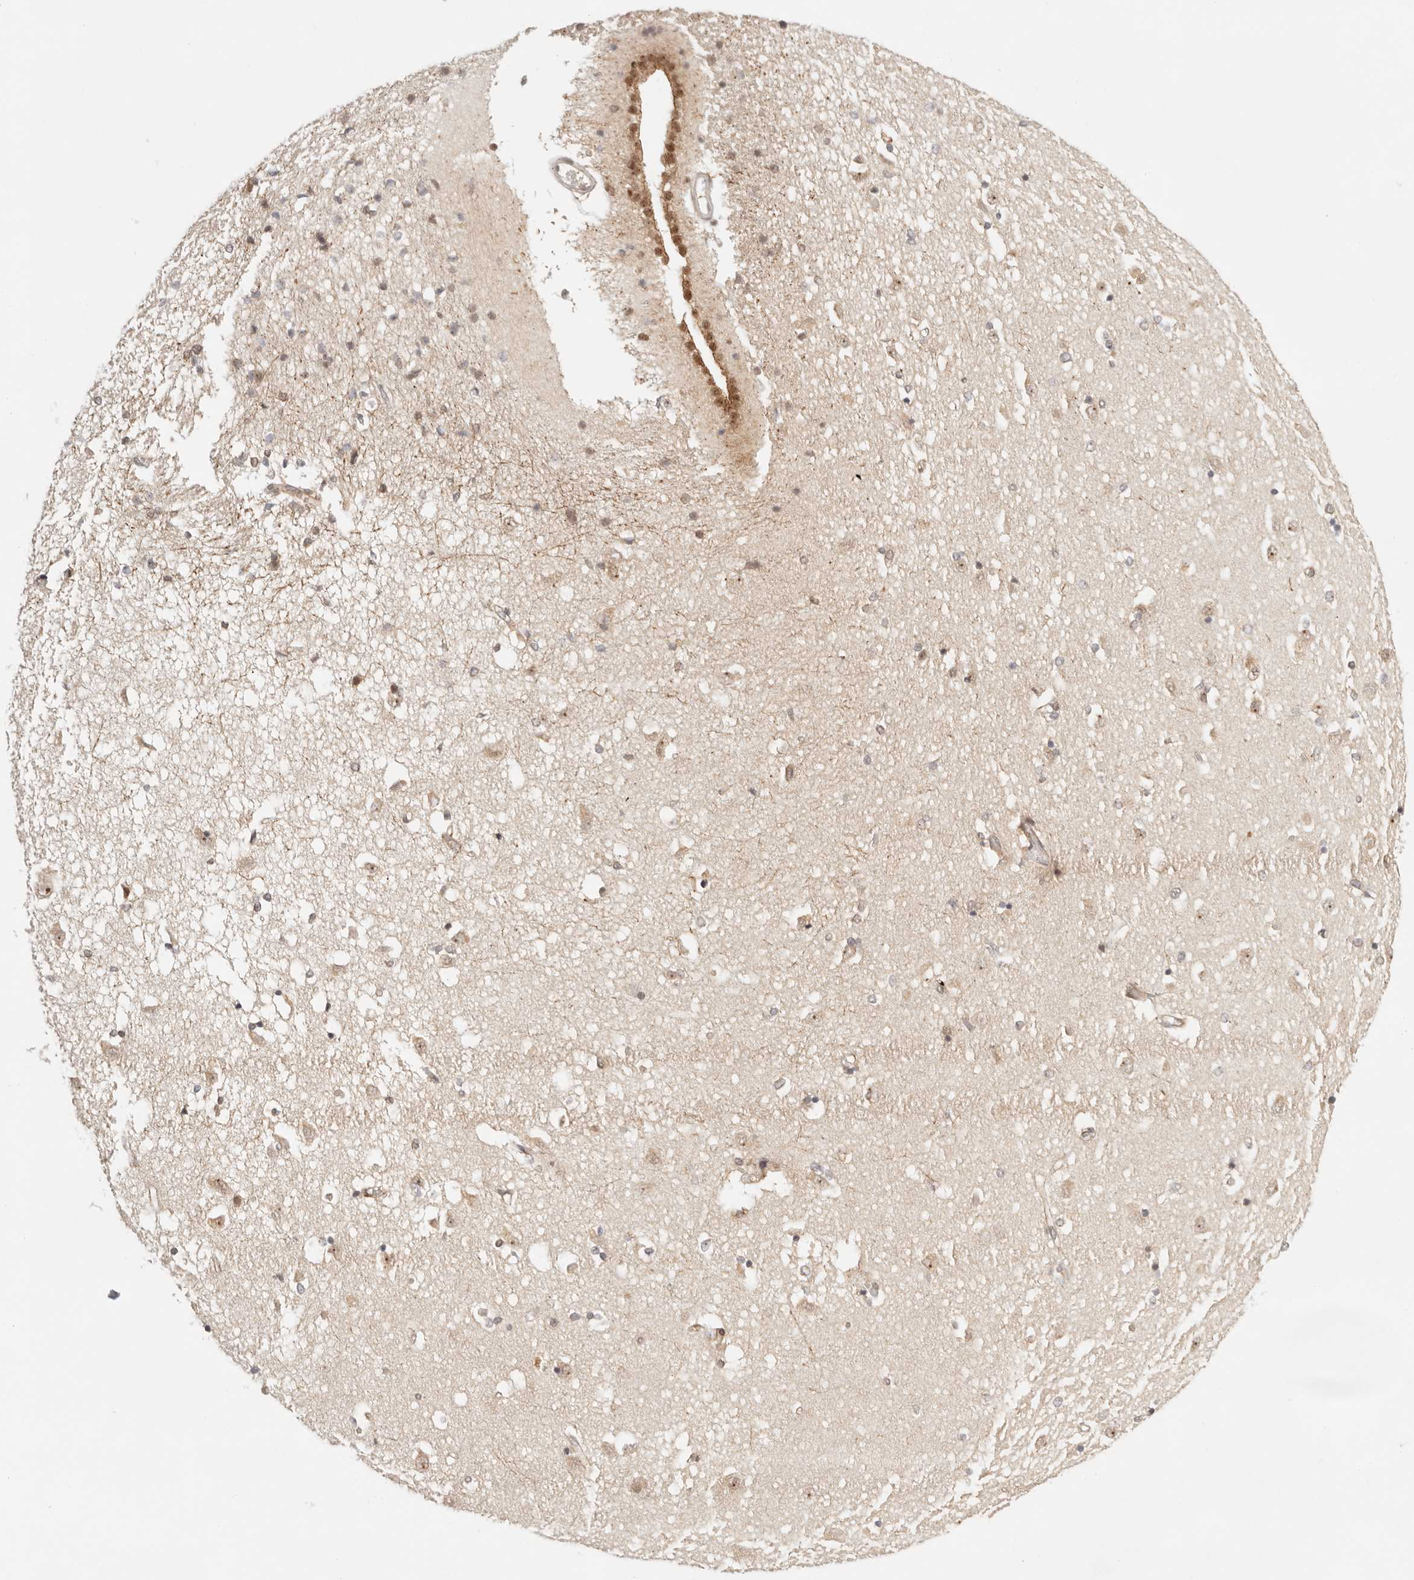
{"staining": {"intensity": "weak", "quantity": "25%-75%", "location": "nuclear"}, "tissue": "caudate", "cell_type": "Glial cells", "image_type": "normal", "snomed": [{"axis": "morphology", "description": "Normal tissue, NOS"}, {"axis": "topography", "description": "Lateral ventricle wall"}], "caption": "A high-resolution photomicrograph shows IHC staining of normal caudate, which exhibits weak nuclear expression in approximately 25%-75% of glial cells. Nuclei are stained in blue.", "gene": "GTF2E2", "patient": {"sex": "male", "age": 45}}